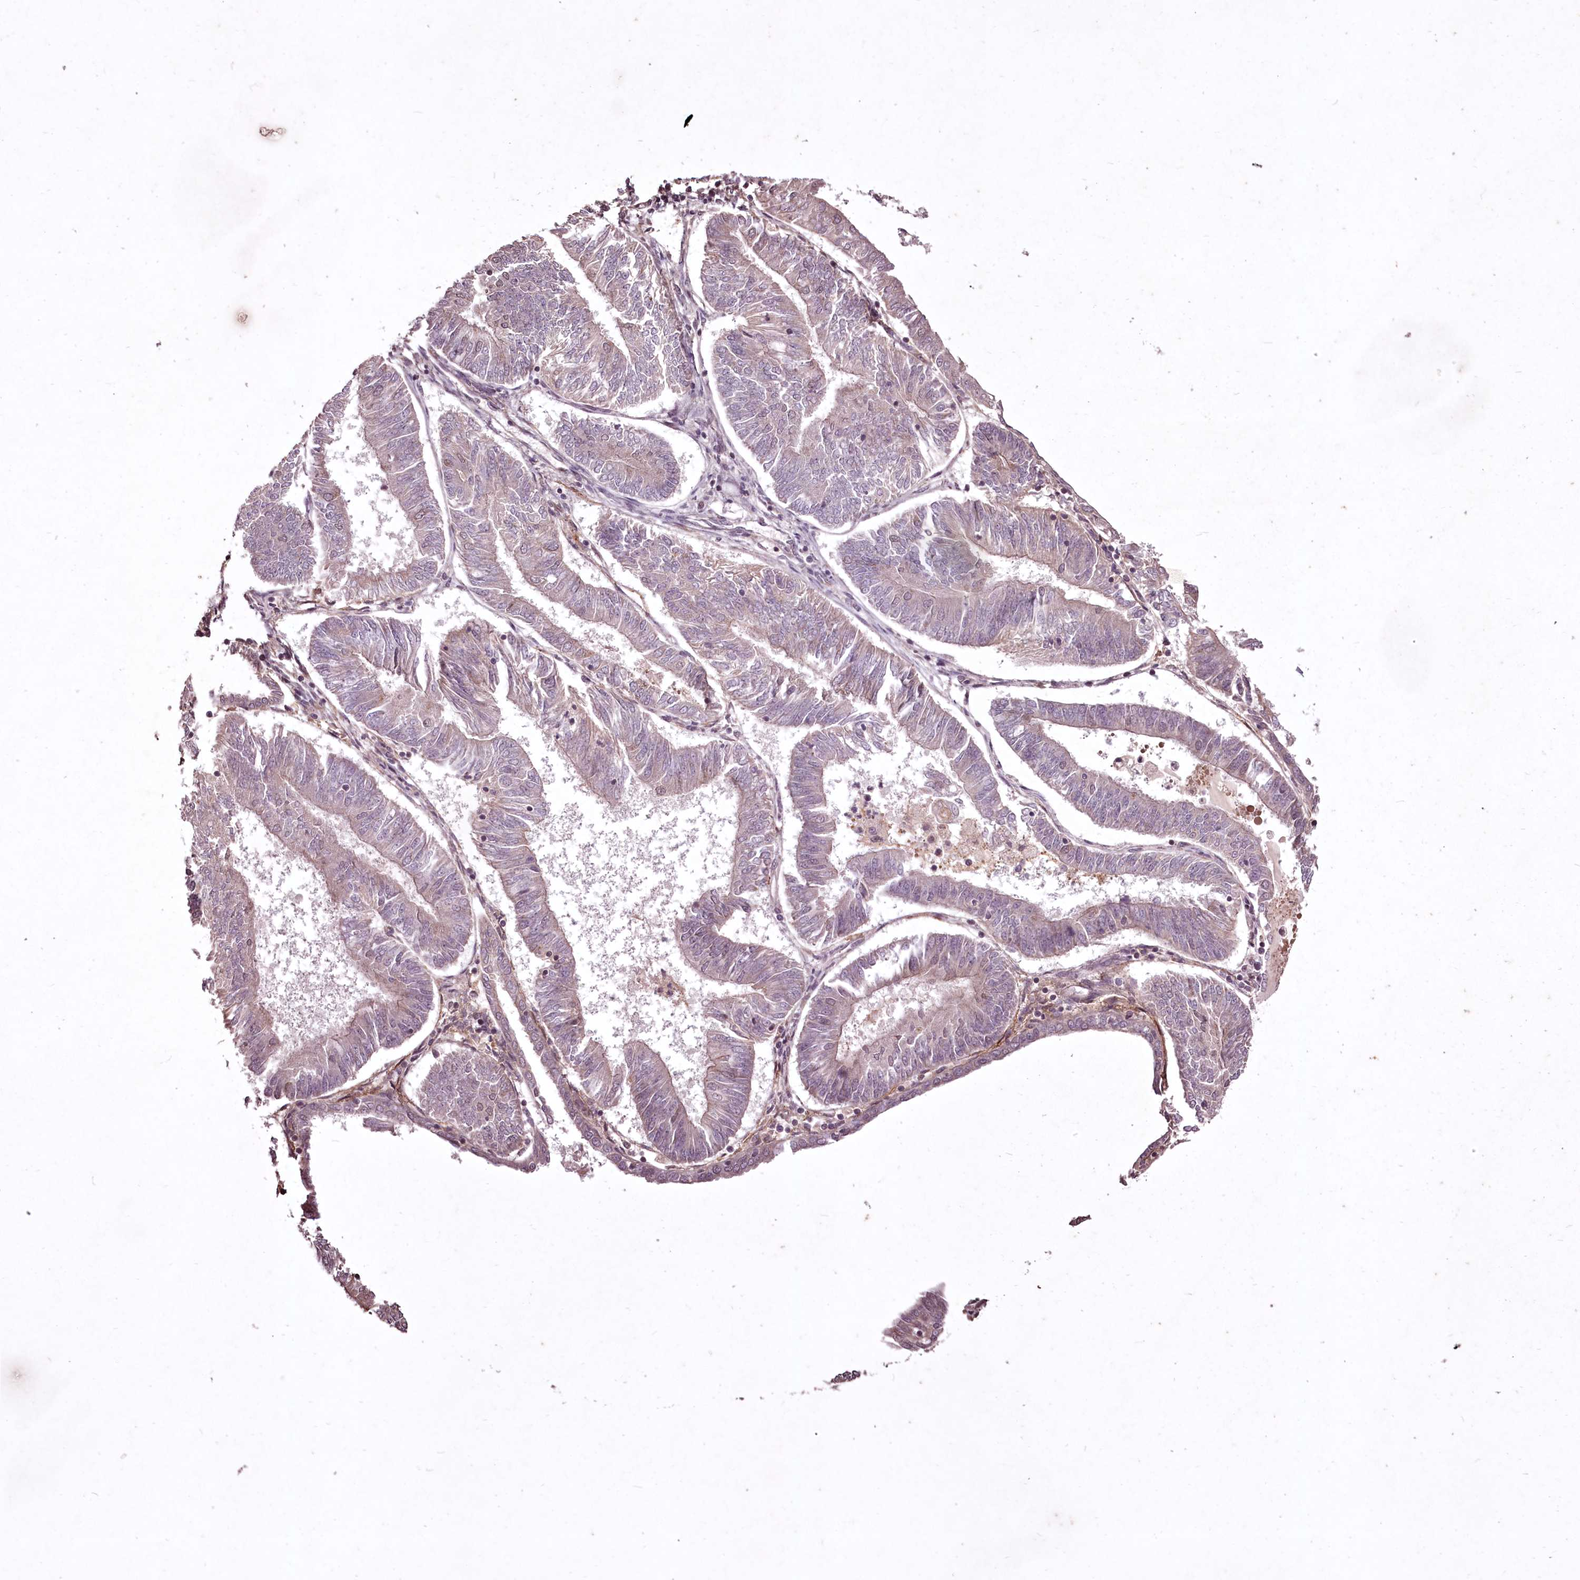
{"staining": {"intensity": "weak", "quantity": "<25%", "location": "nuclear"}, "tissue": "endometrial cancer", "cell_type": "Tumor cells", "image_type": "cancer", "snomed": [{"axis": "morphology", "description": "Adenocarcinoma, NOS"}, {"axis": "topography", "description": "Endometrium"}], "caption": "Adenocarcinoma (endometrial) stained for a protein using immunohistochemistry (IHC) exhibits no staining tumor cells.", "gene": "ADRA1D", "patient": {"sex": "female", "age": 58}}